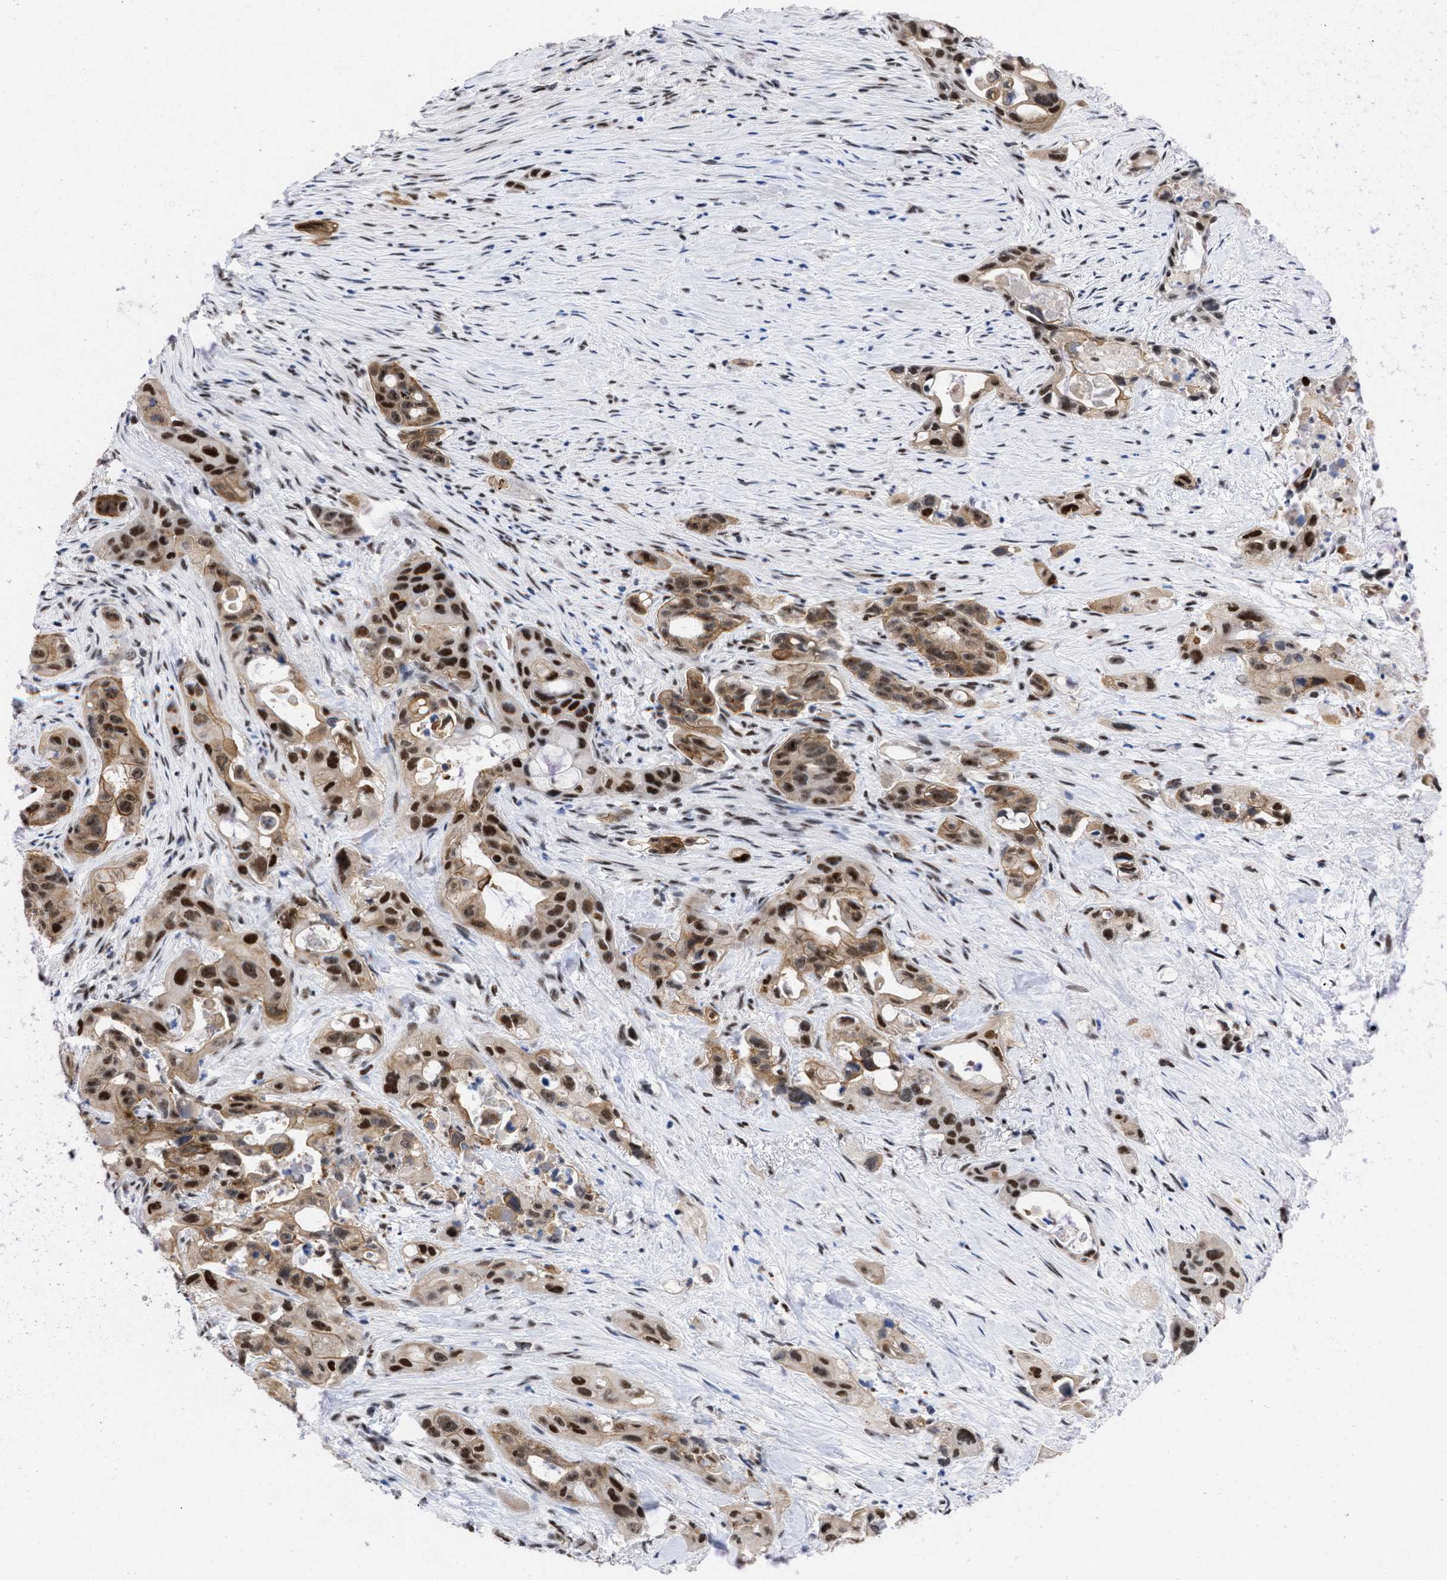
{"staining": {"intensity": "strong", "quantity": ">75%", "location": "cytoplasmic/membranous,nuclear"}, "tissue": "pancreatic cancer", "cell_type": "Tumor cells", "image_type": "cancer", "snomed": [{"axis": "morphology", "description": "Adenocarcinoma, NOS"}, {"axis": "topography", "description": "Pancreas"}], "caption": "Immunohistochemical staining of pancreatic adenocarcinoma demonstrates high levels of strong cytoplasmic/membranous and nuclear protein staining in about >75% of tumor cells.", "gene": "DDX41", "patient": {"sex": "male", "age": 53}}